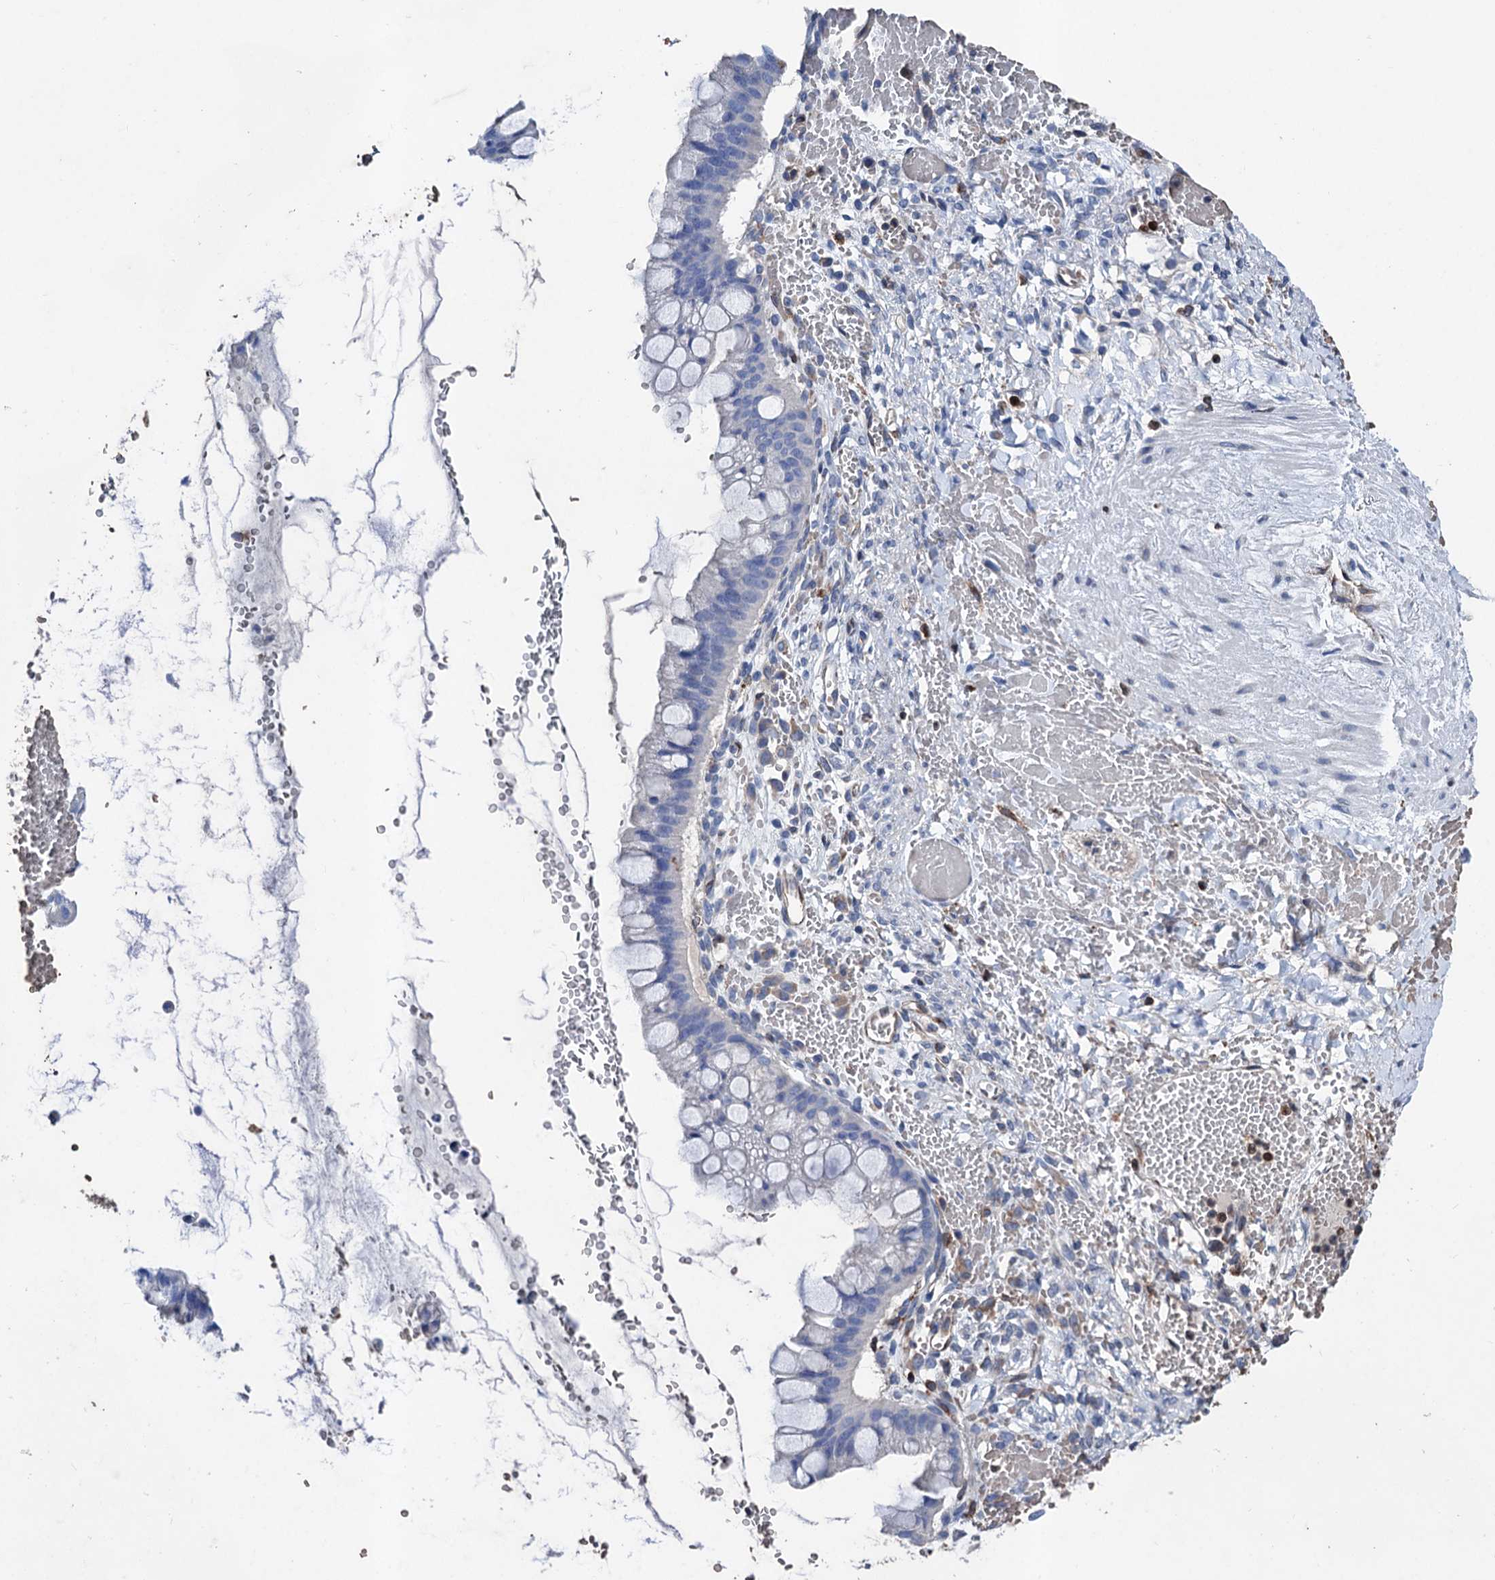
{"staining": {"intensity": "negative", "quantity": "none", "location": "none"}, "tissue": "ovarian cancer", "cell_type": "Tumor cells", "image_type": "cancer", "snomed": [{"axis": "morphology", "description": "Cystadenocarcinoma, mucinous, NOS"}, {"axis": "topography", "description": "Ovary"}], "caption": "The immunohistochemistry (IHC) photomicrograph has no significant staining in tumor cells of mucinous cystadenocarcinoma (ovarian) tissue. Nuclei are stained in blue.", "gene": "STING1", "patient": {"sex": "female", "age": 73}}